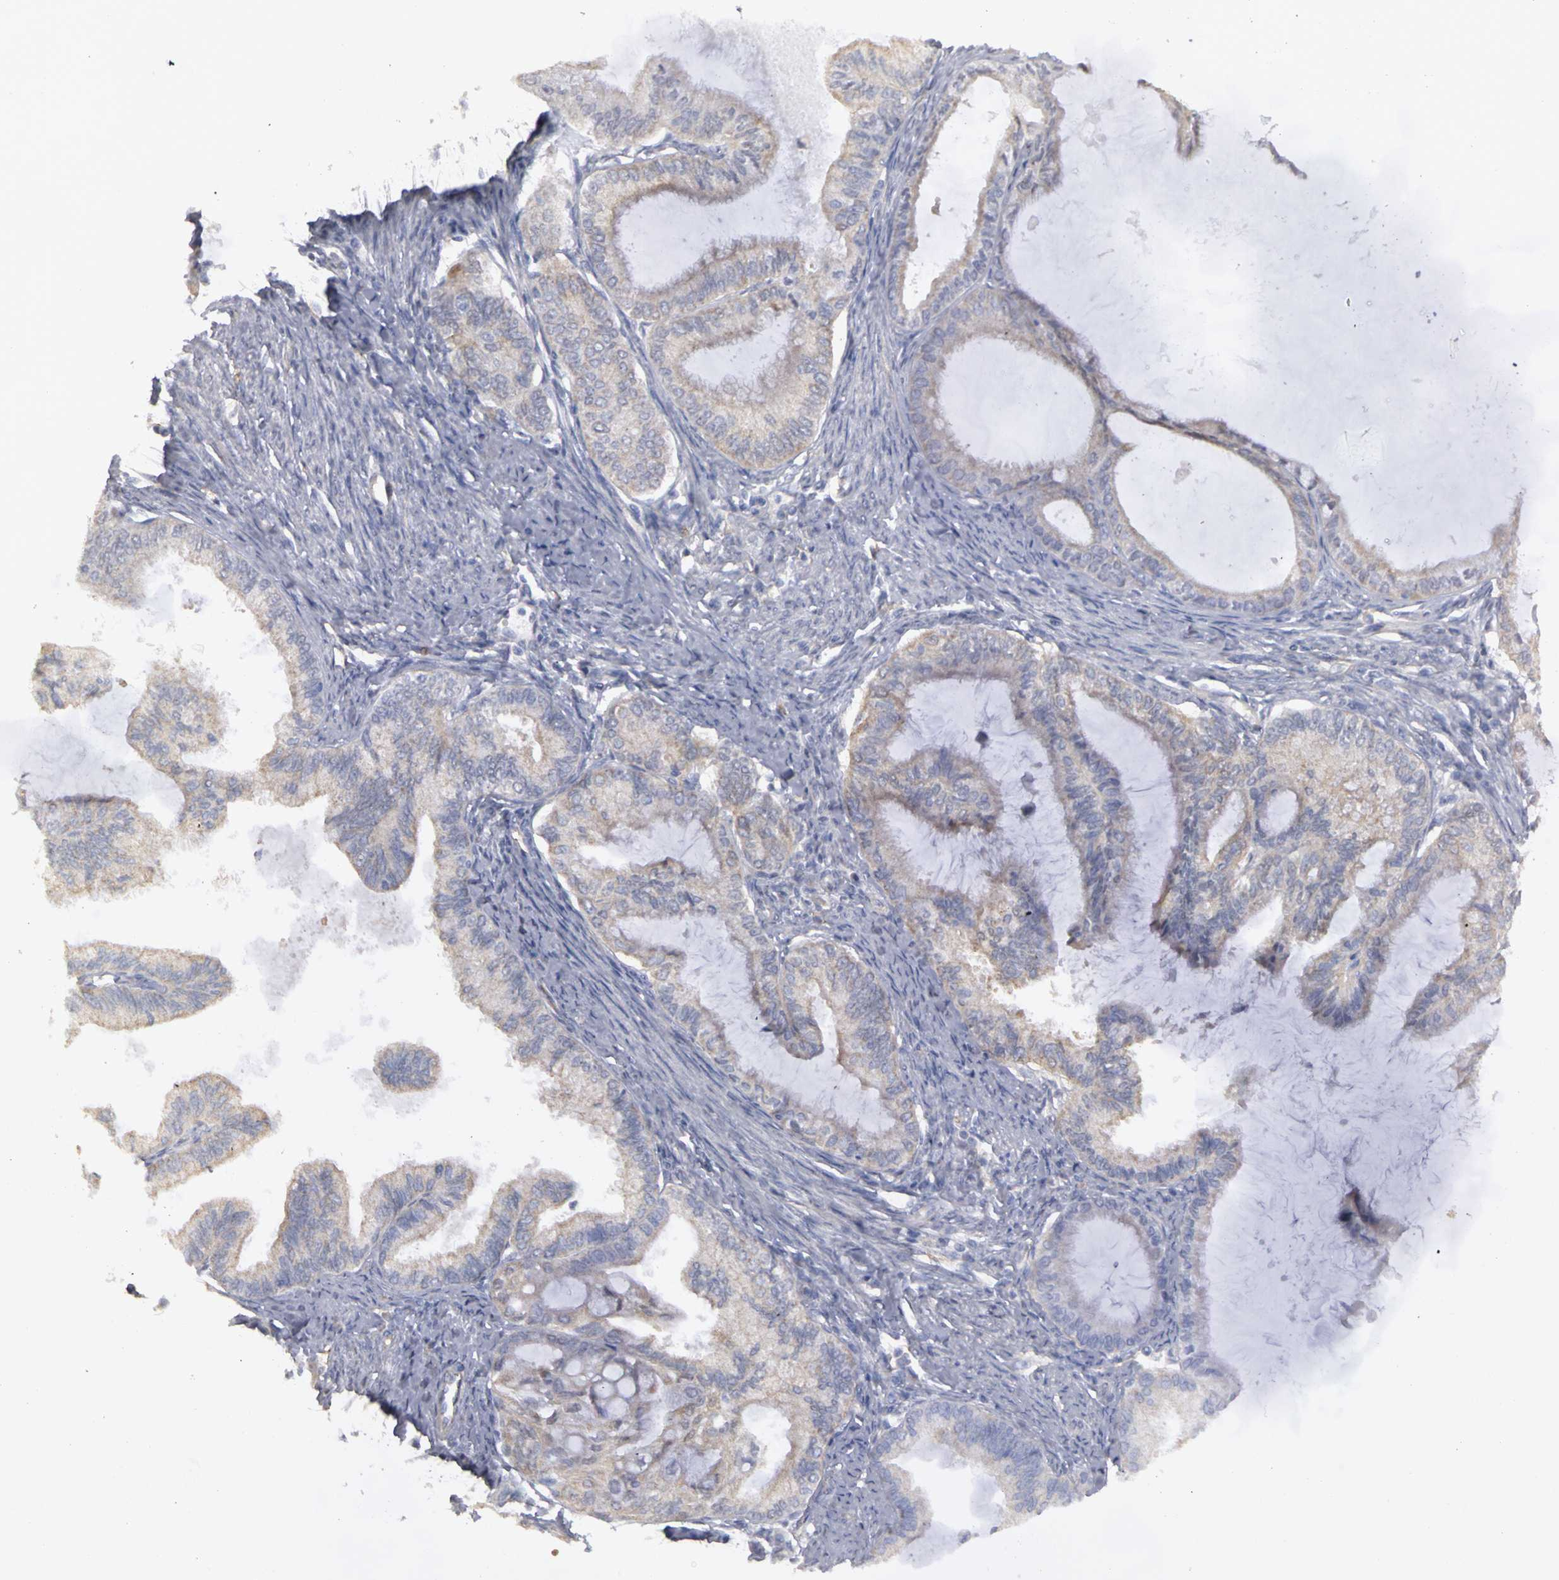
{"staining": {"intensity": "weak", "quantity": ">75%", "location": "cytoplasmic/membranous"}, "tissue": "endometrial cancer", "cell_type": "Tumor cells", "image_type": "cancer", "snomed": [{"axis": "morphology", "description": "Adenocarcinoma, NOS"}, {"axis": "topography", "description": "Endometrium"}], "caption": "Brown immunohistochemical staining in human endometrial cancer (adenocarcinoma) displays weak cytoplasmic/membranous expression in approximately >75% of tumor cells. (IHC, brightfield microscopy, high magnification).", "gene": "PLEKHA1", "patient": {"sex": "female", "age": 86}}